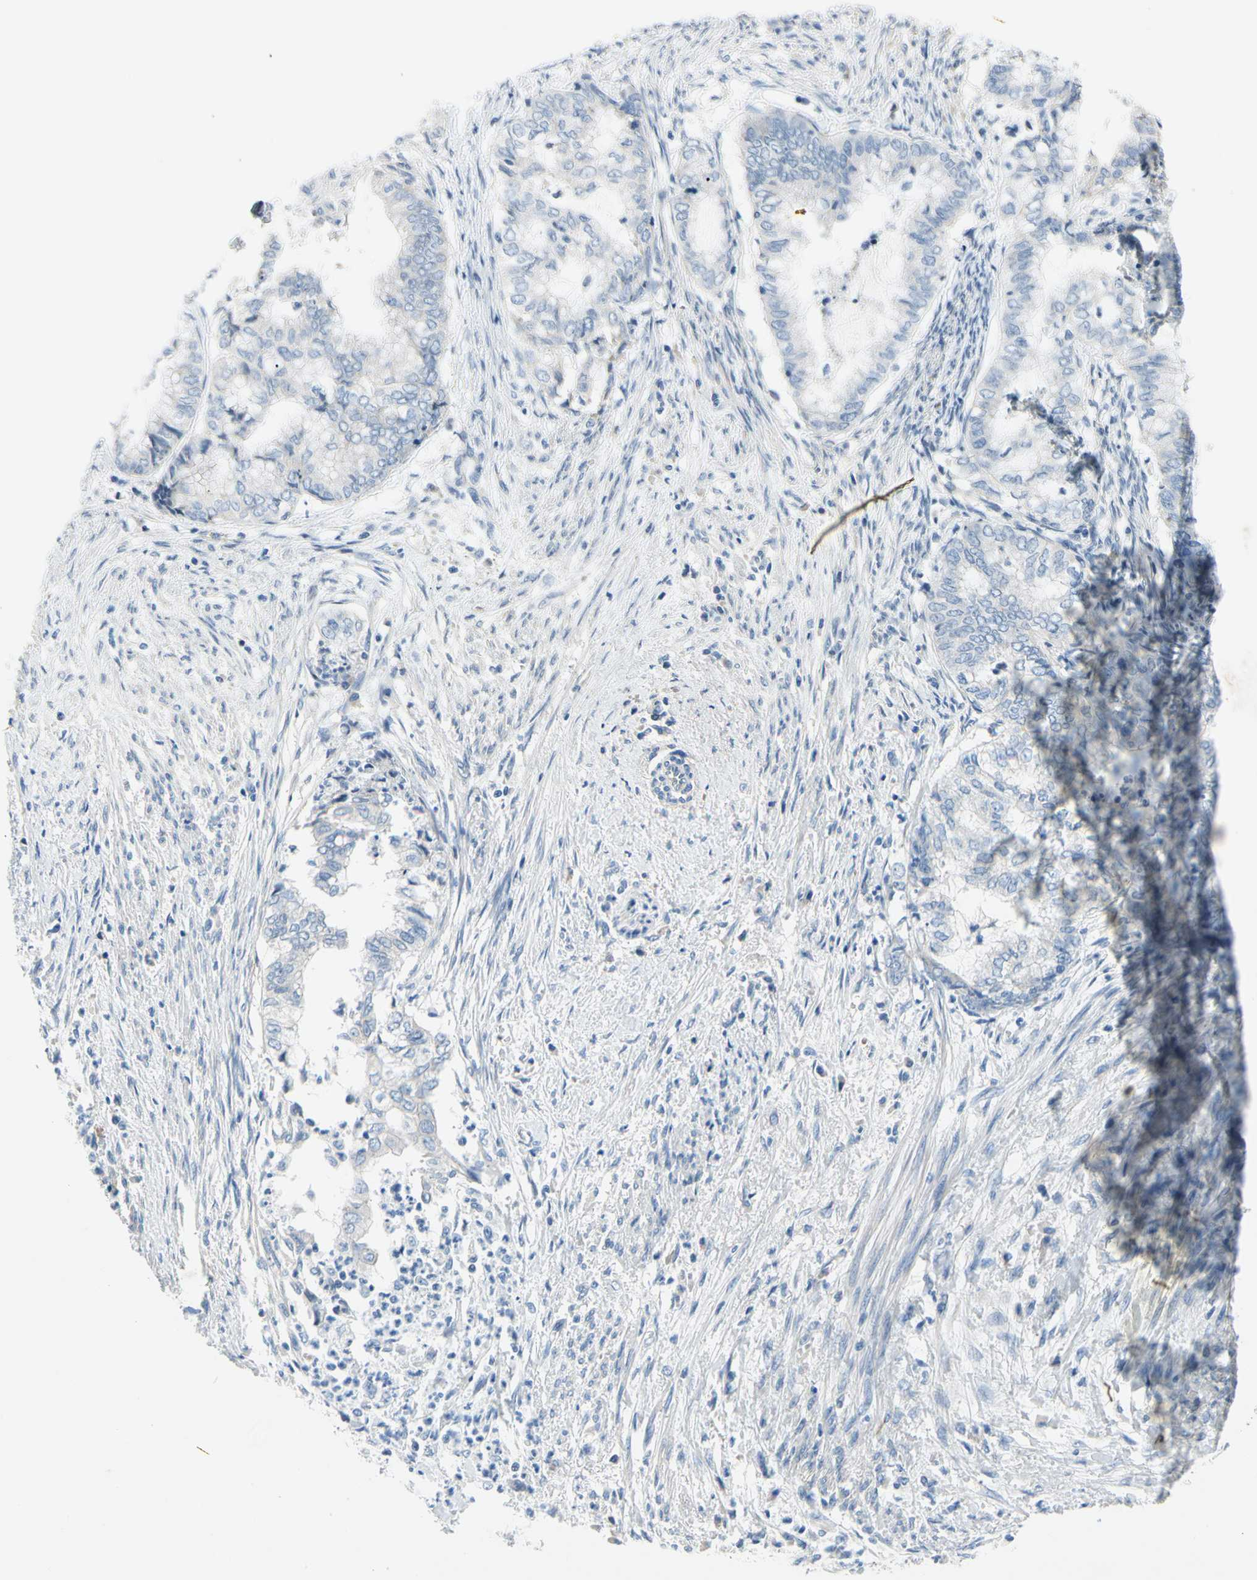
{"staining": {"intensity": "negative", "quantity": "none", "location": "none"}, "tissue": "endometrial cancer", "cell_type": "Tumor cells", "image_type": "cancer", "snomed": [{"axis": "morphology", "description": "Necrosis, NOS"}, {"axis": "morphology", "description": "Adenocarcinoma, NOS"}, {"axis": "topography", "description": "Endometrium"}], "caption": "DAB immunohistochemical staining of human endometrial cancer (adenocarcinoma) shows no significant positivity in tumor cells.", "gene": "CA14", "patient": {"sex": "female", "age": 79}}